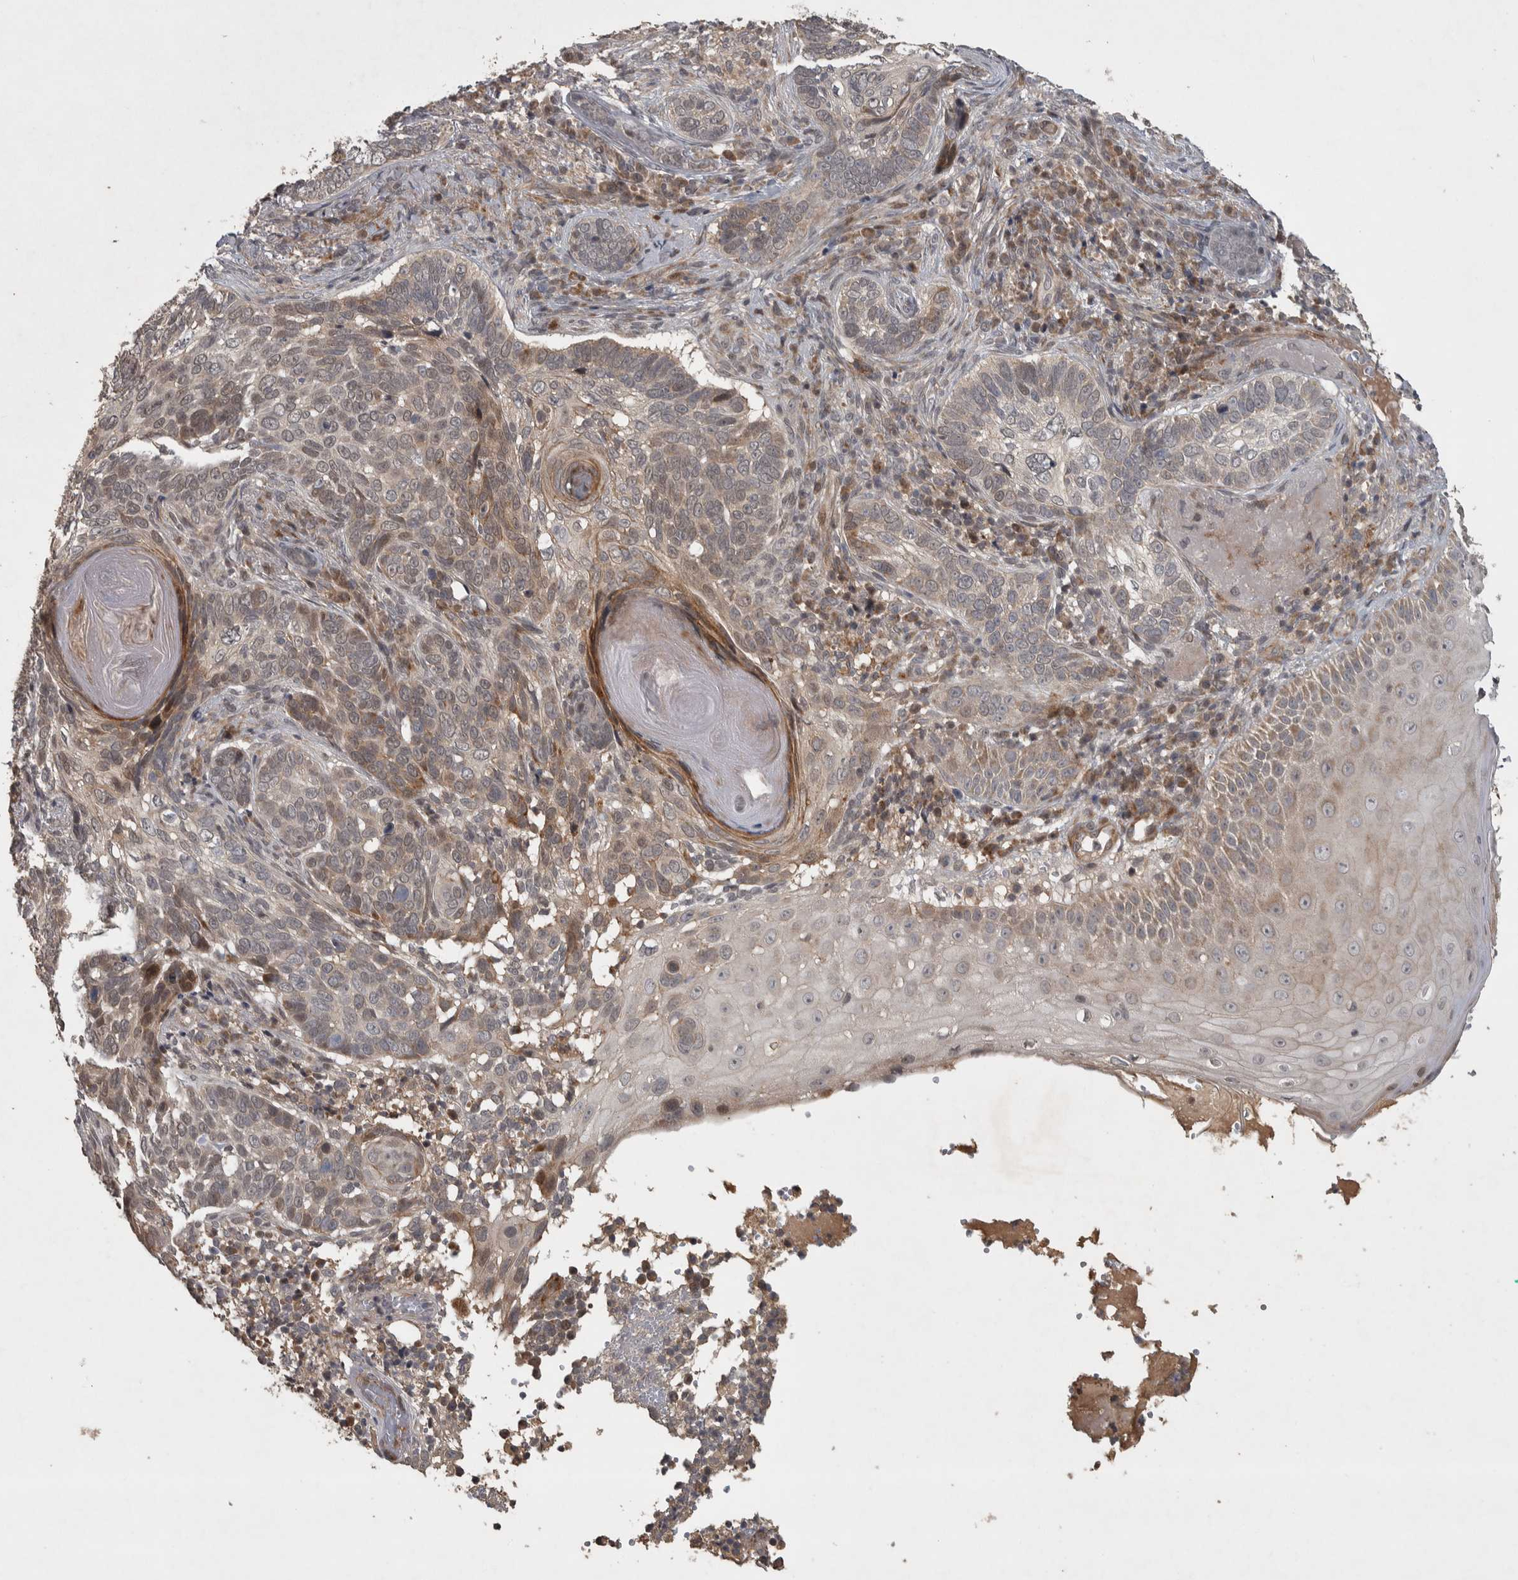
{"staining": {"intensity": "moderate", "quantity": "<25%", "location": "cytoplasmic/membranous"}, "tissue": "skin cancer", "cell_type": "Tumor cells", "image_type": "cancer", "snomed": [{"axis": "morphology", "description": "Basal cell carcinoma"}, {"axis": "topography", "description": "Skin"}], "caption": "High-magnification brightfield microscopy of skin basal cell carcinoma stained with DAB (brown) and counterstained with hematoxylin (blue). tumor cells exhibit moderate cytoplasmic/membranous positivity is seen in about<25% of cells.", "gene": "ERAL1", "patient": {"sex": "female", "age": 89}}